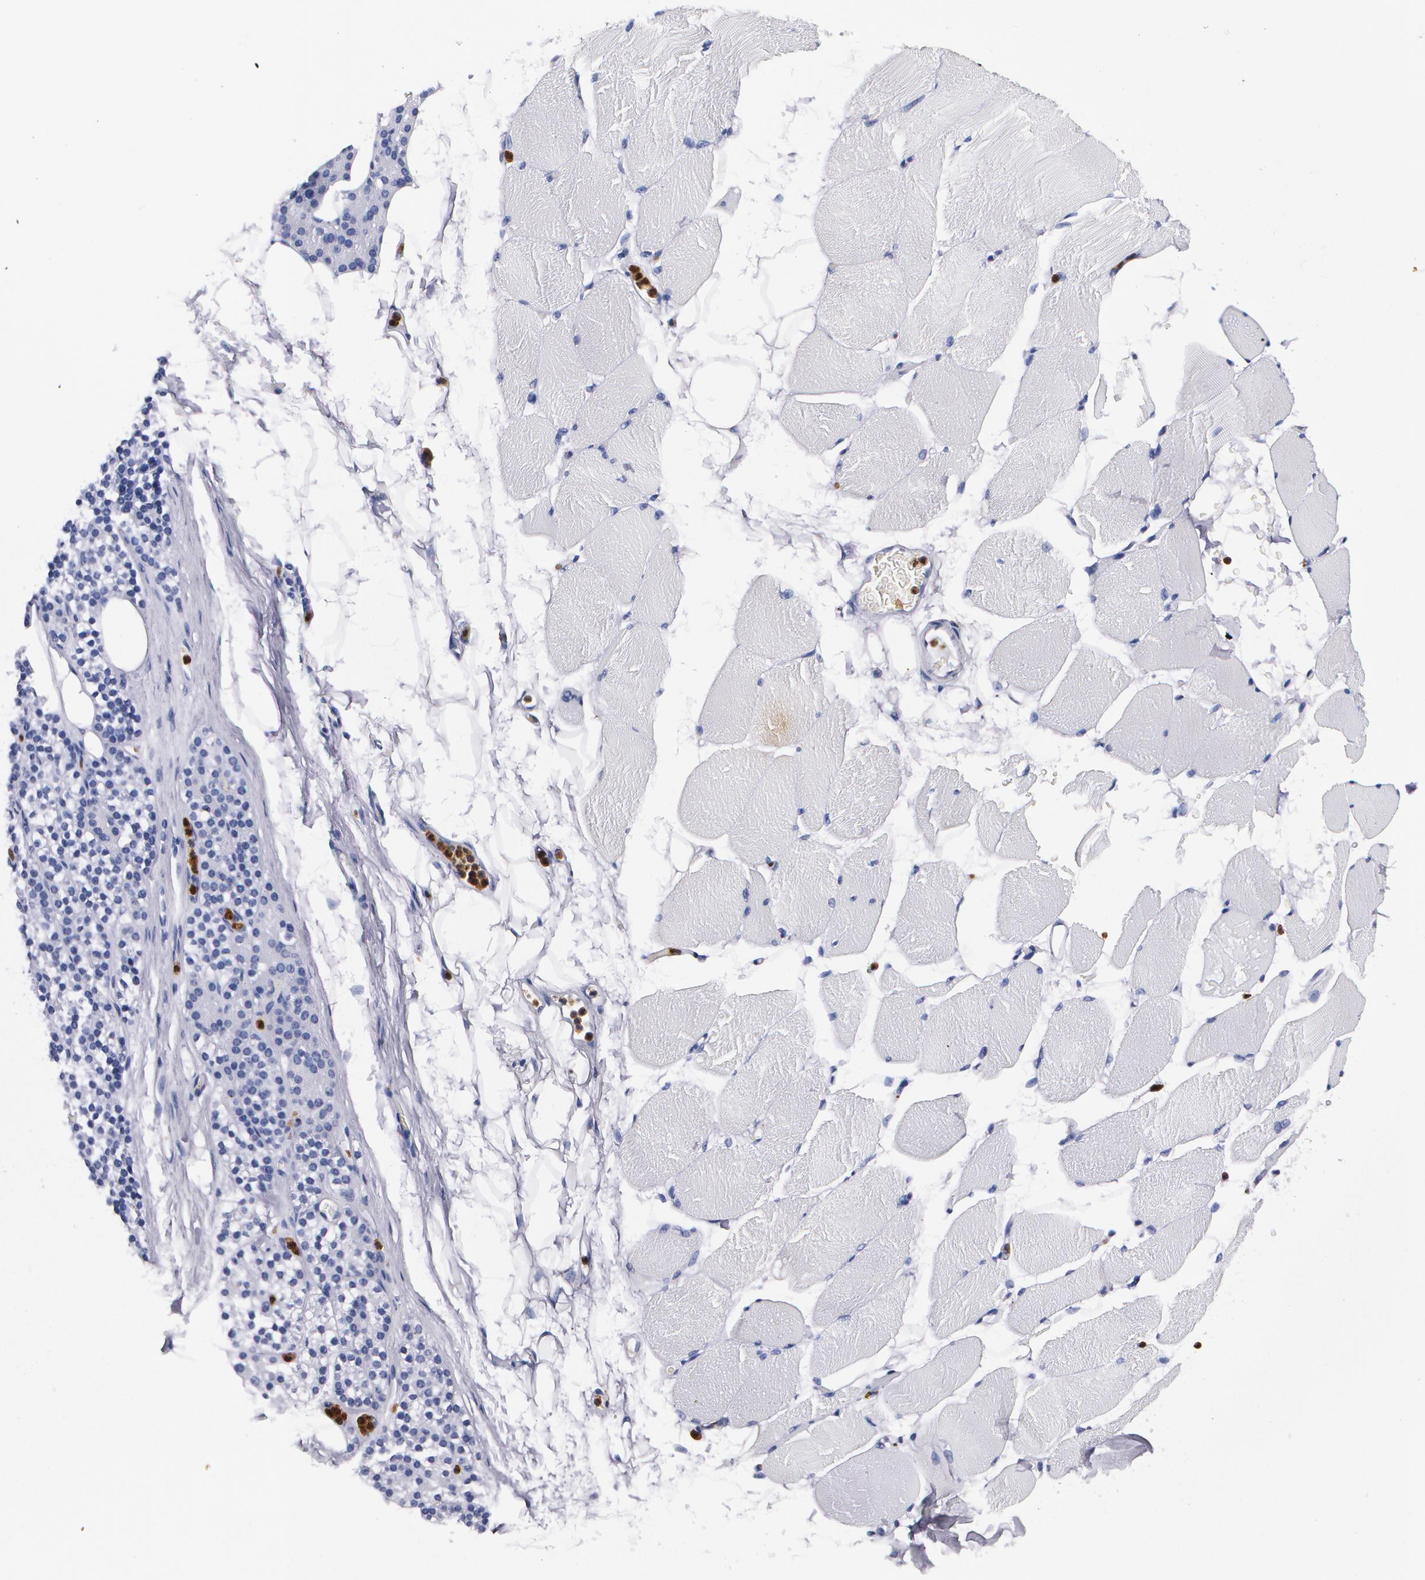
{"staining": {"intensity": "negative", "quantity": "none", "location": "none"}, "tissue": "skeletal muscle", "cell_type": "Myocytes", "image_type": "normal", "snomed": [{"axis": "morphology", "description": "Normal tissue, NOS"}, {"axis": "topography", "description": "Skeletal muscle"}, {"axis": "topography", "description": "Parathyroid gland"}], "caption": "Immunohistochemistry histopathology image of benign human skeletal muscle stained for a protein (brown), which demonstrates no staining in myocytes.", "gene": "S100A8", "patient": {"sex": "female", "age": 37}}